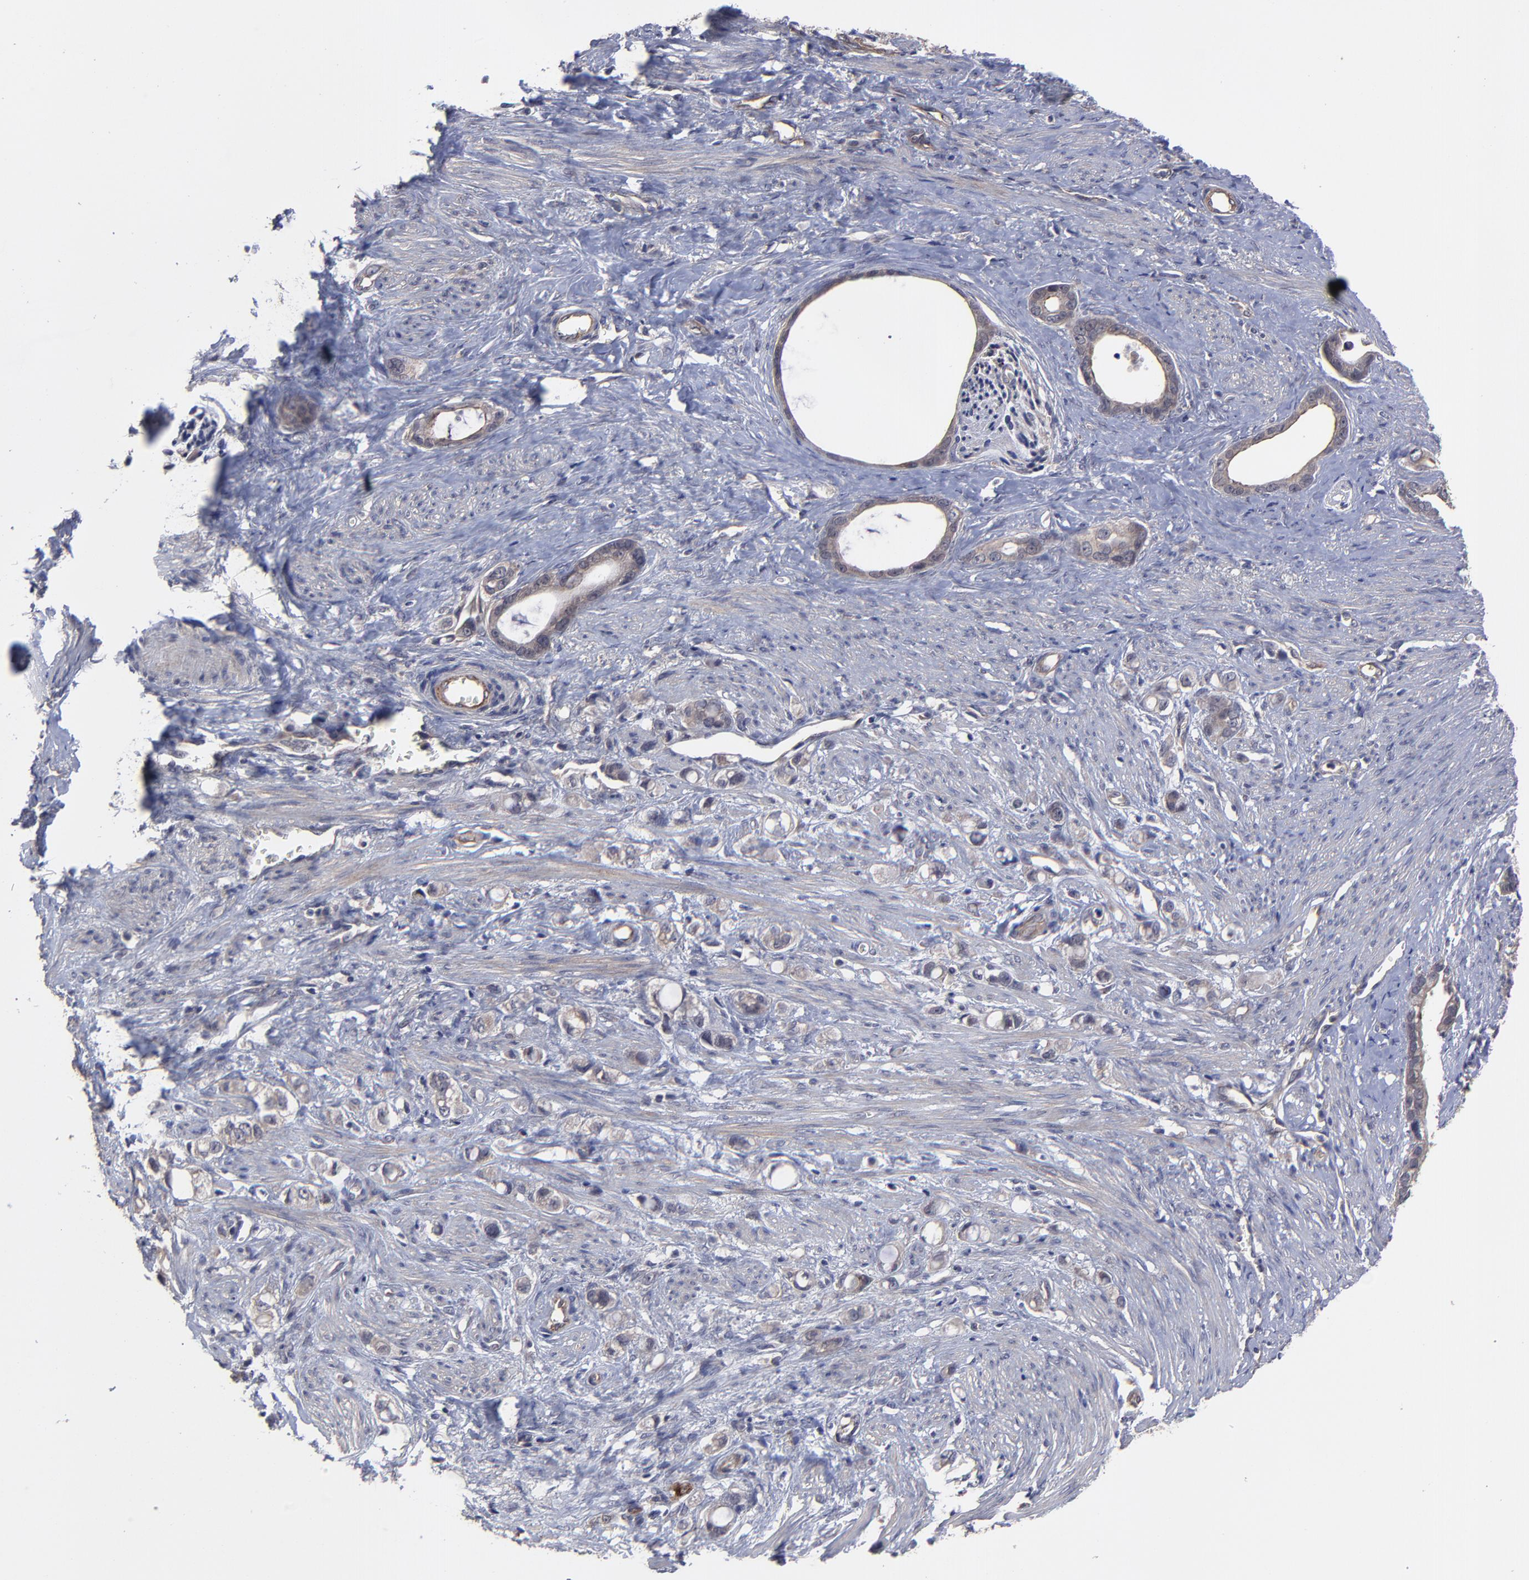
{"staining": {"intensity": "moderate", "quantity": ">75%", "location": "cytoplasmic/membranous"}, "tissue": "stomach cancer", "cell_type": "Tumor cells", "image_type": "cancer", "snomed": [{"axis": "morphology", "description": "Adenocarcinoma, NOS"}, {"axis": "topography", "description": "Stomach"}], "caption": "Immunohistochemical staining of stomach cancer (adenocarcinoma) displays moderate cytoplasmic/membranous protein staining in about >75% of tumor cells.", "gene": "ZNF780B", "patient": {"sex": "female", "age": 75}}